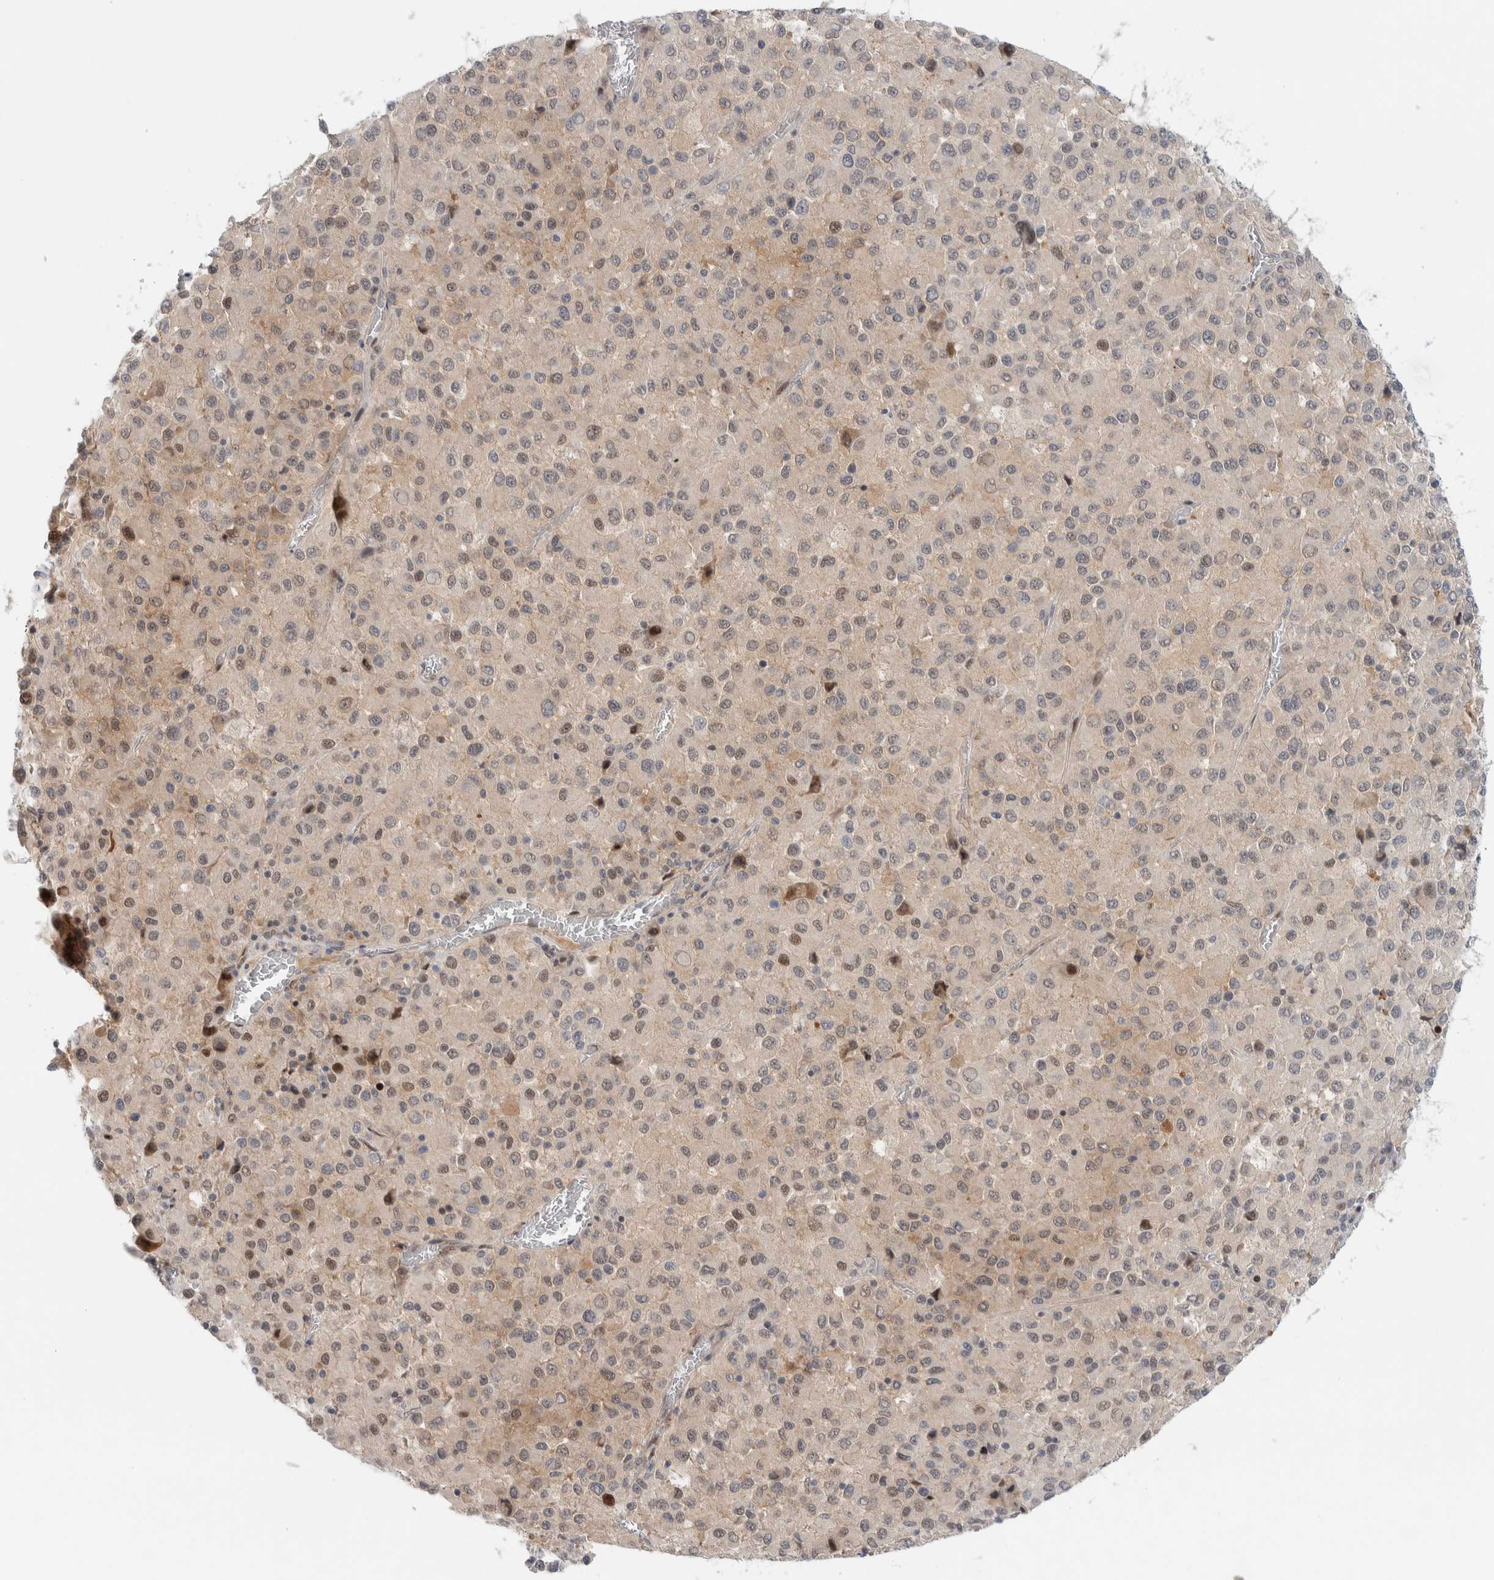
{"staining": {"intensity": "weak", "quantity": "<25%", "location": "cytoplasmic/membranous,nuclear"}, "tissue": "melanoma", "cell_type": "Tumor cells", "image_type": "cancer", "snomed": [{"axis": "morphology", "description": "Malignant melanoma, Metastatic site"}, {"axis": "topography", "description": "Lung"}], "caption": "This is an IHC image of human malignant melanoma (metastatic site). There is no expression in tumor cells.", "gene": "NCR3LG1", "patient": {"sex": "male", "age": 64}}